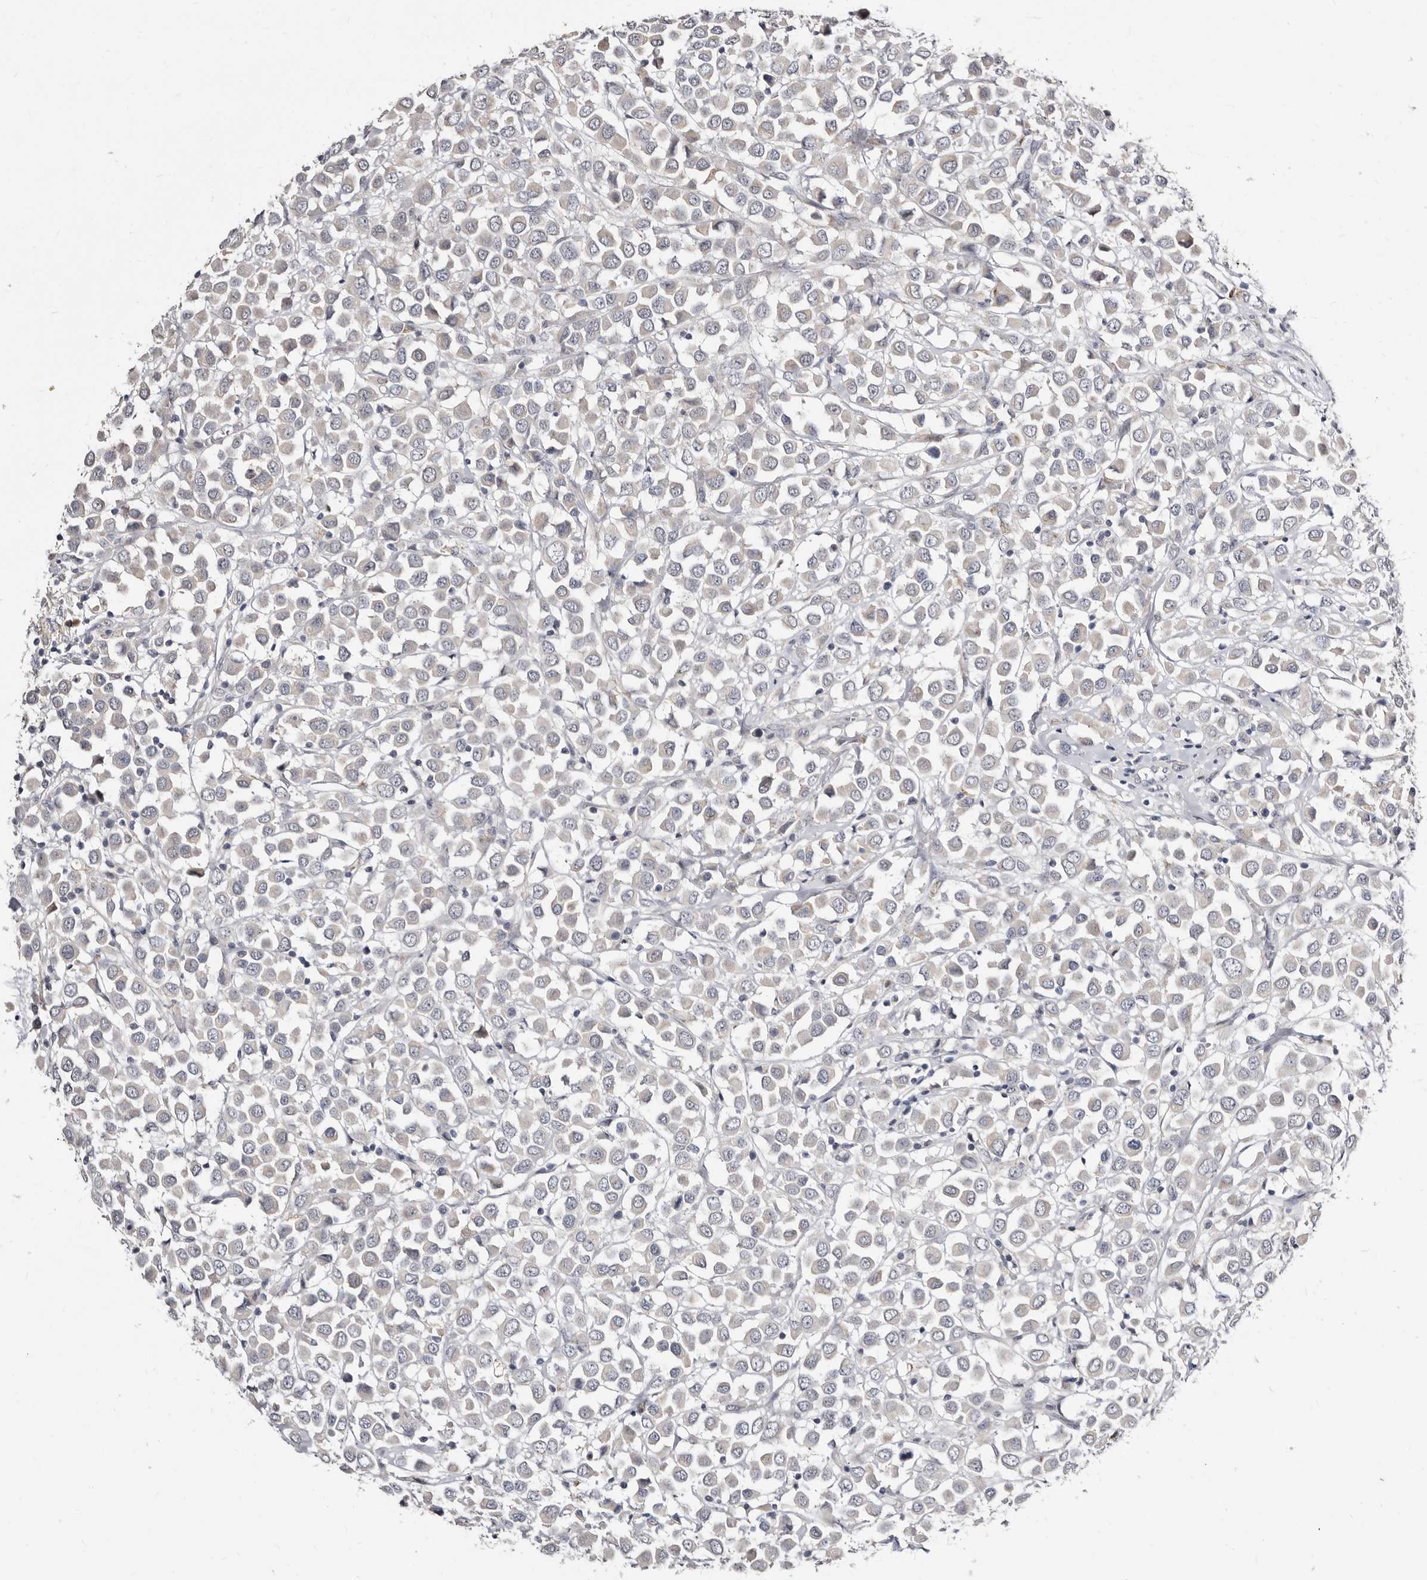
{"staining": {"intensity": "negative", "quantity": "none", "location": "none"}, "tissue": "breast cancer", "cell_type": "Tumor cells", "image_type": "cancer", "snomed": [{"axis": "morphology", "description": "Duct carcinoma"}, {"axis": "topography", "description": "Breast"}], "caption": "High magnification brightfield microscopy of breast infiltrating ductal carcinoma stained with DAB (brown) and counterstained with hematoxylin (blue): tumor cells show no significant expression. The staining was performed using DAB to visualize the protein expression in brown, while the nuclei were stained in blue with hematoxylin (Magnification: 20x).", "gene": "KLHL4", "patient": {"sex": "female", "age": 61}}